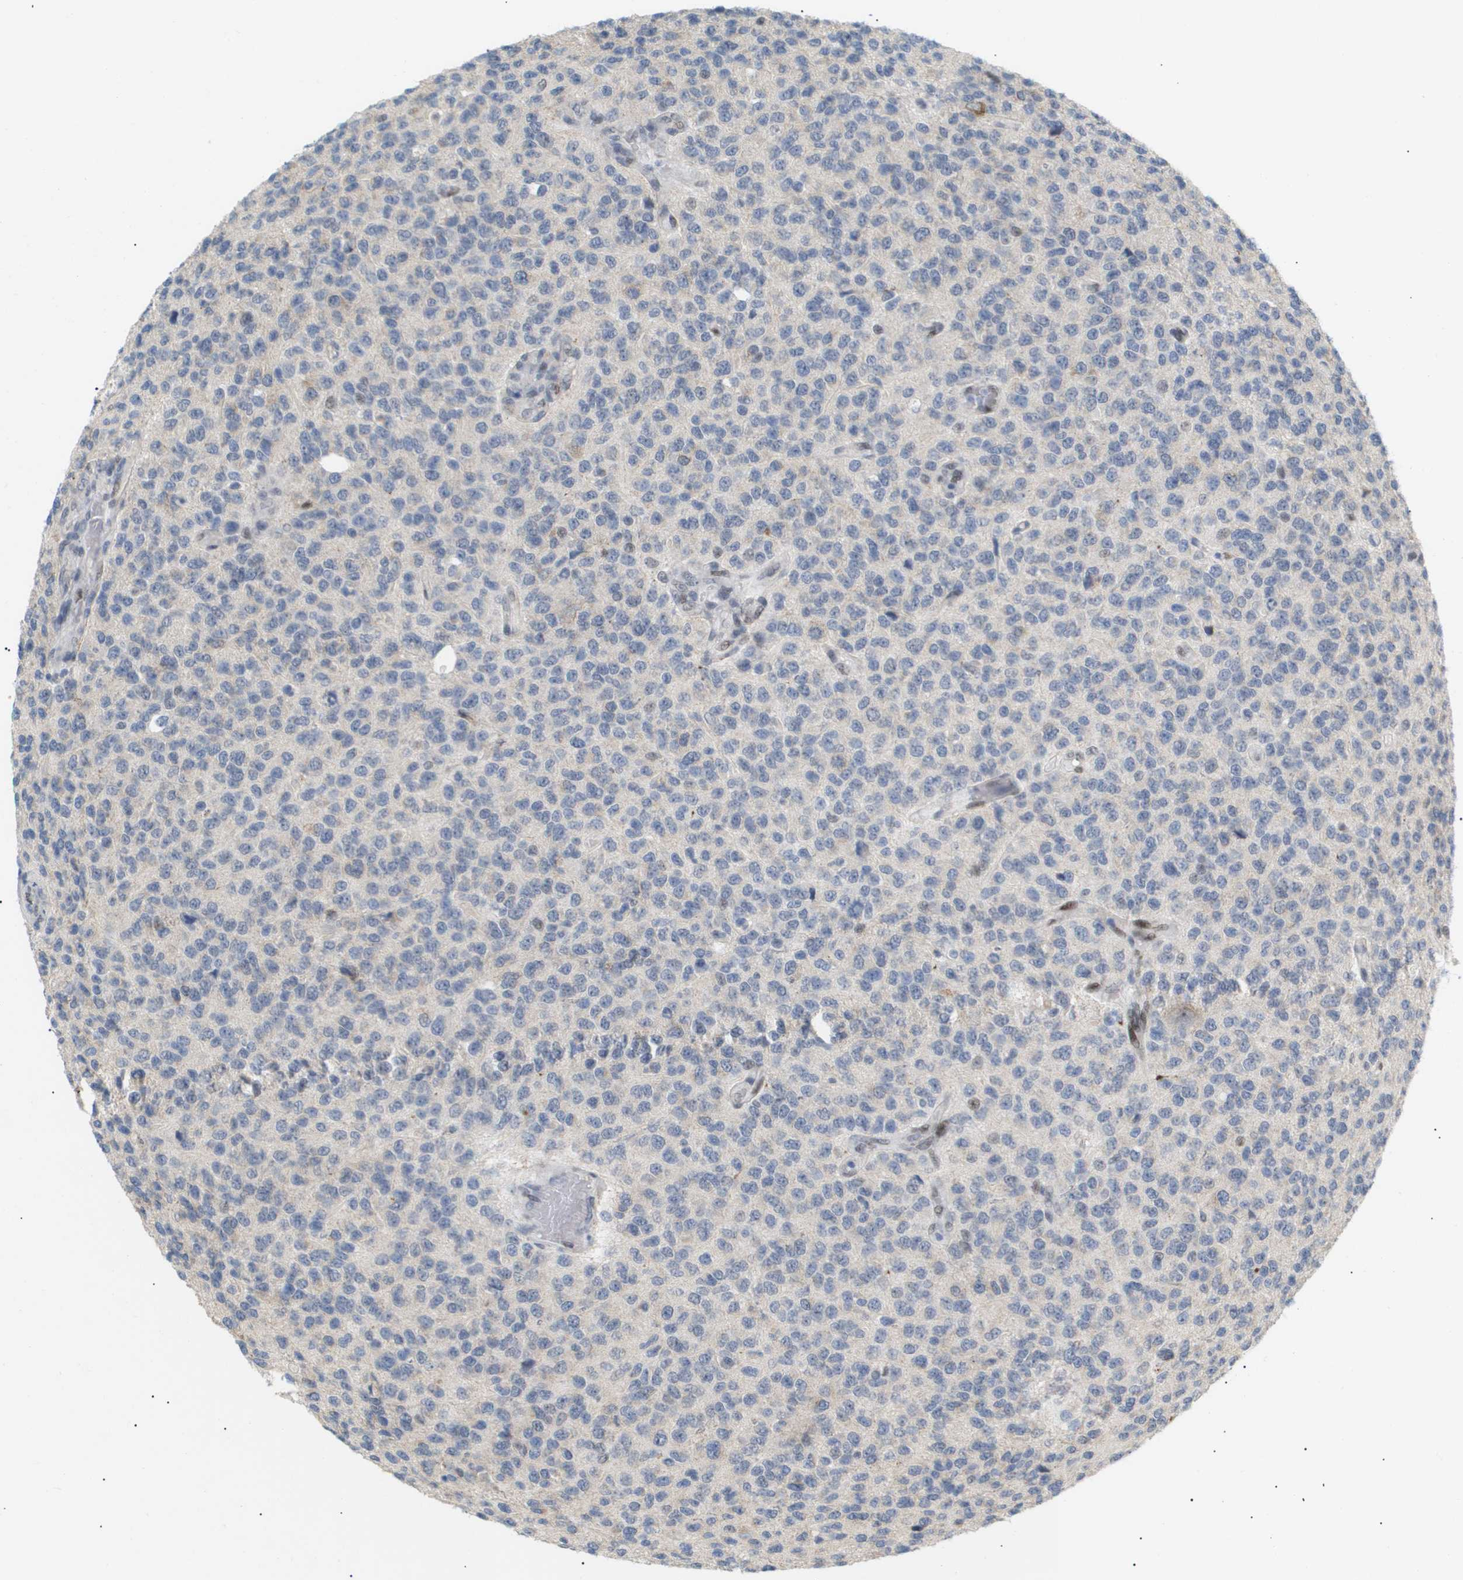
{"staining": {"intensity": "negative", "quantity": "none", "location": "none"}, "tissue": "glioma", "cell_type": "Tumor cells", "image_type": "cancer", "snomed": [{"axis": "morphology", "description": "Glioma, malignant, High grade"}, {"axis": "topography", "description": "pancreas cauda"}], "caption": "Immunohistochemical staining of glioma exhibits no significant expression in tumor cells.", "gene": "PPARD", "patient": {"sex": "male", "age": 60}}